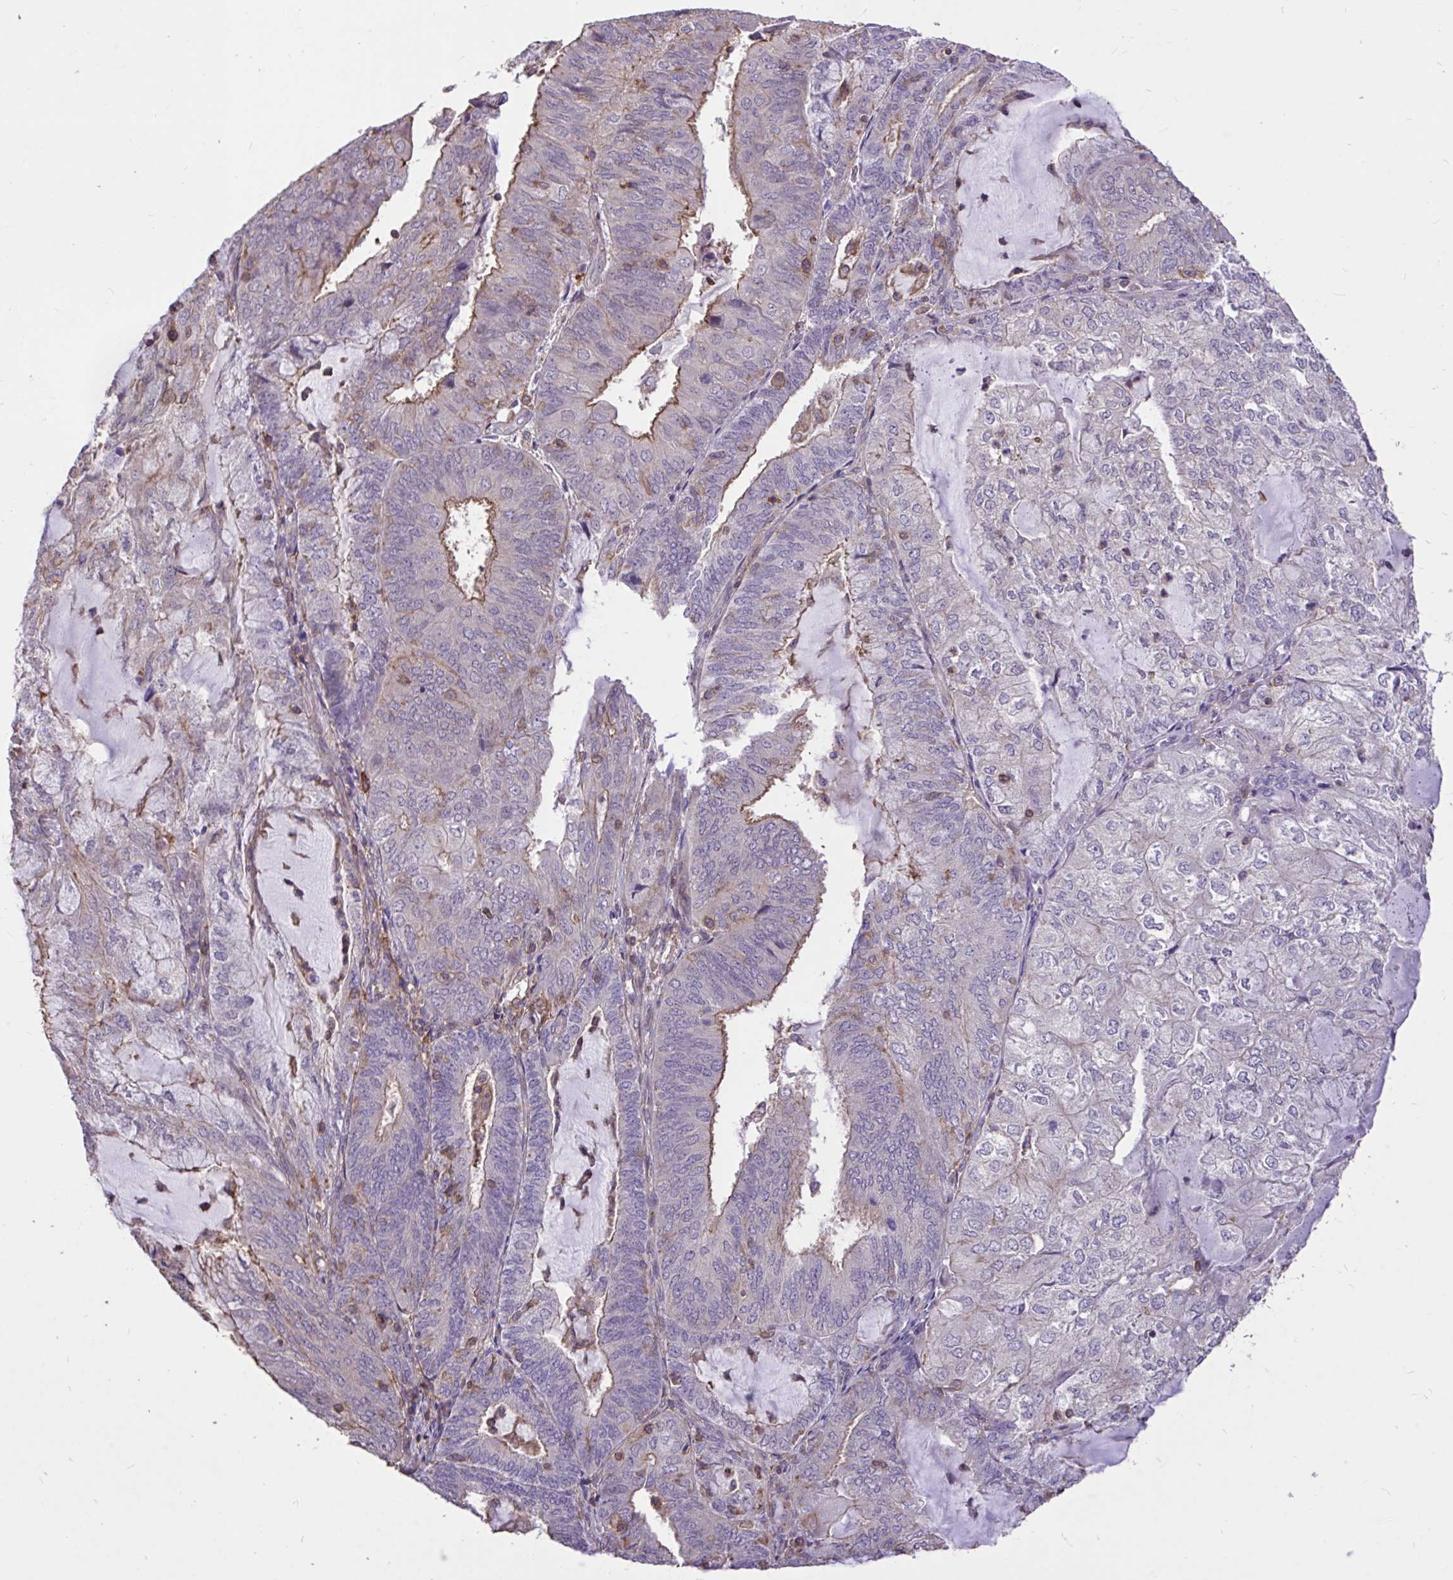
{"staining": {"intensity": "moderate", "quantity": "<25%", "location": "cytoplasmic/membranous"}, "tissue": "endometrial cancer", "cell_type": "Tumor cells", "image_type": "cancer", "snomed": [{"axis": "morphology", "description": "Adenocarcinoma, NOS"}, {"axis": "topography", "description": "Endometrium"}], "caption": "Endometrial cancer was stained to show a protein in brown. There is low levels of moderate cytoplasmic/membranous positivity in about <25% of tumor cells.", "gene": "IGFL2", "patient": {"sex": "female", "age": 81}}